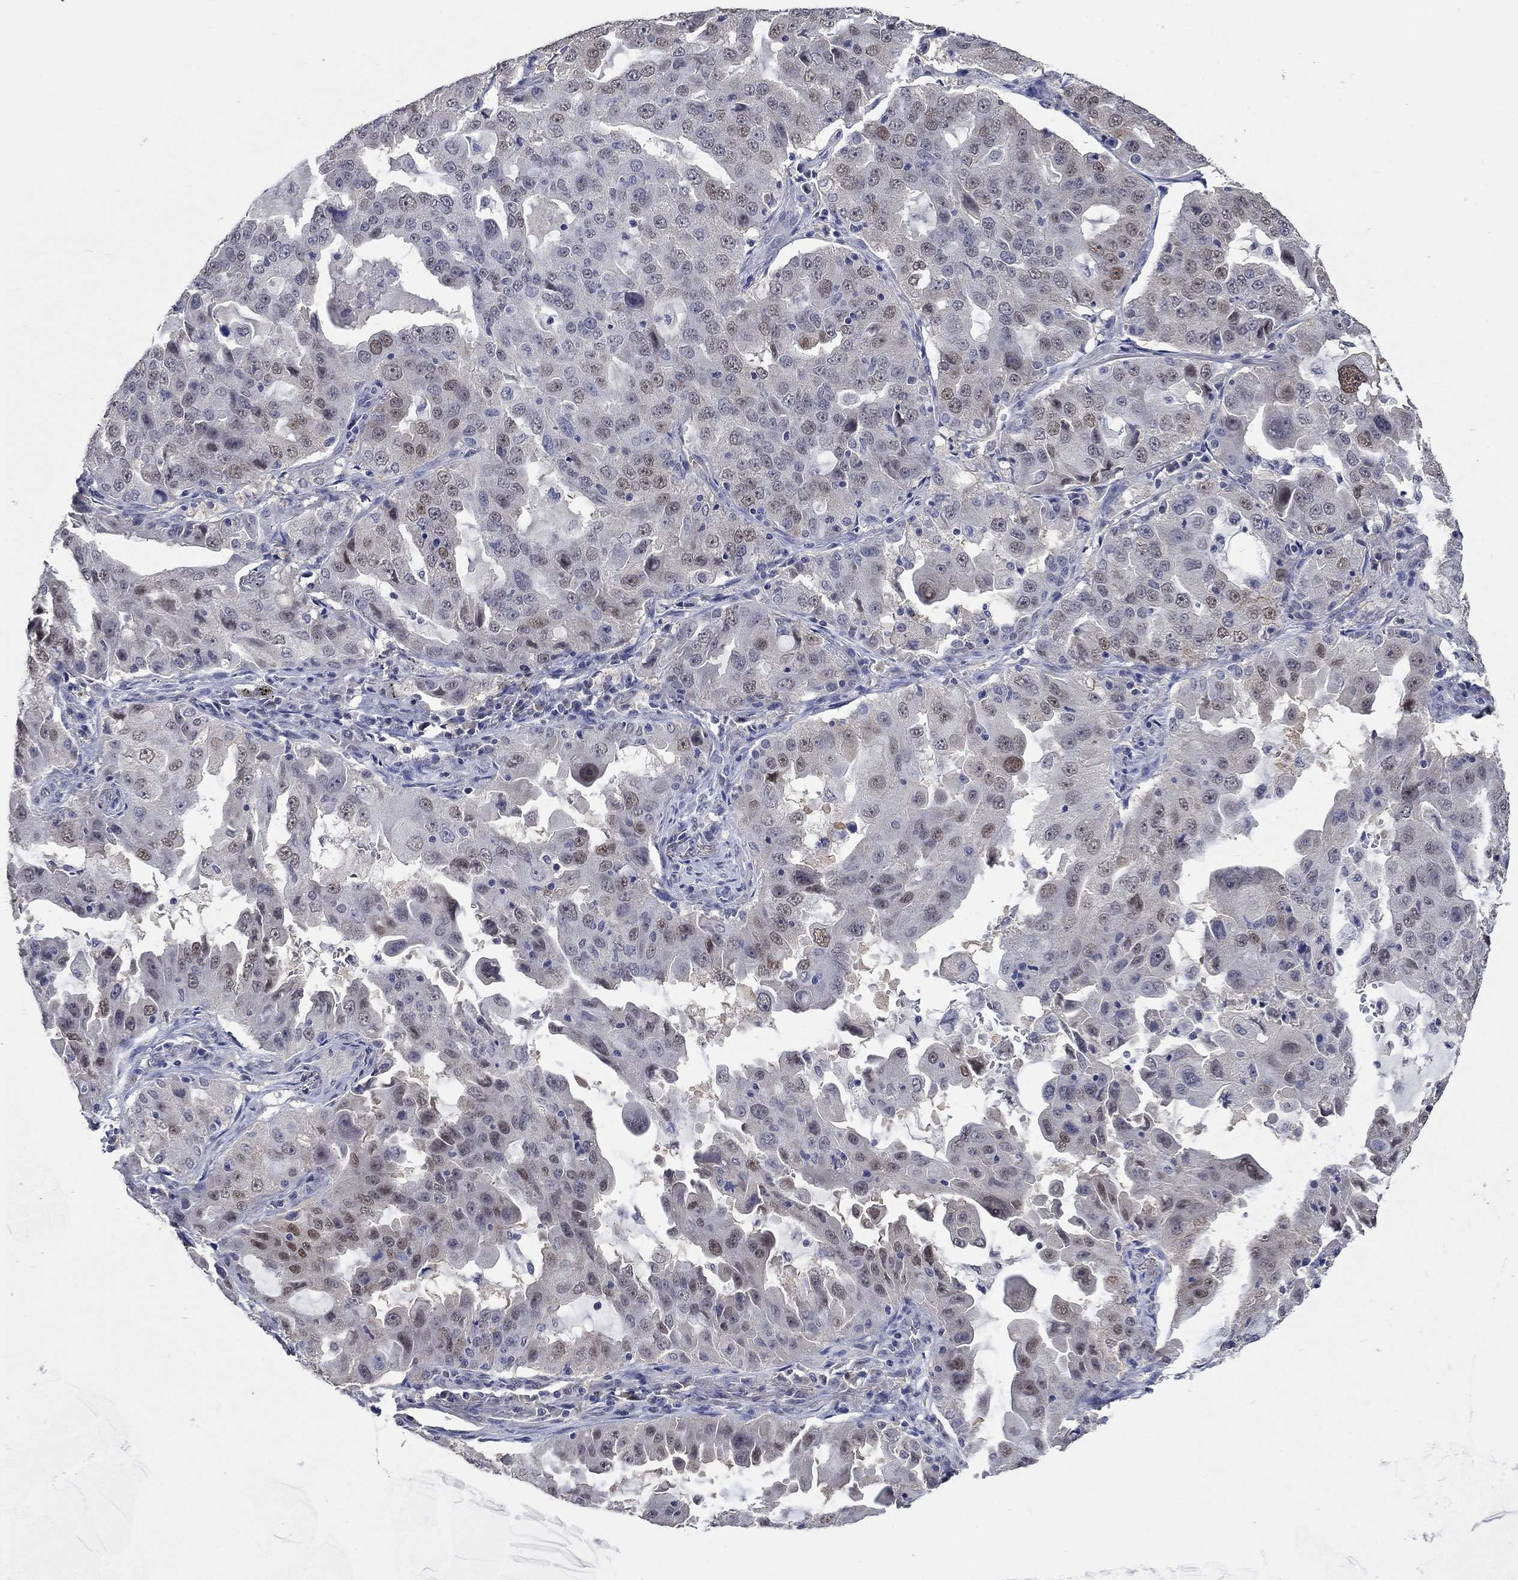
{"staining": {"intensity": "moderate", "quantity": "<25%", "location": "nuclear"}, "tissue": "lung cancer", "cell_type": "Tumor cells", "image_type": "cancer", "snomed": [{"axis": "morphology", "description": "Adenocarcinoma, NOS"}, {"axis": "topography", "description": "Lung"}], "caption": "There is low levels of moderate nuclear staining in tumor cells of lung adenocarcinoma, as demonstrated by immunohistochemical staining (brown color).", "gene": "ZBTB18", "patient": {"sex": "female", "age": 61}}